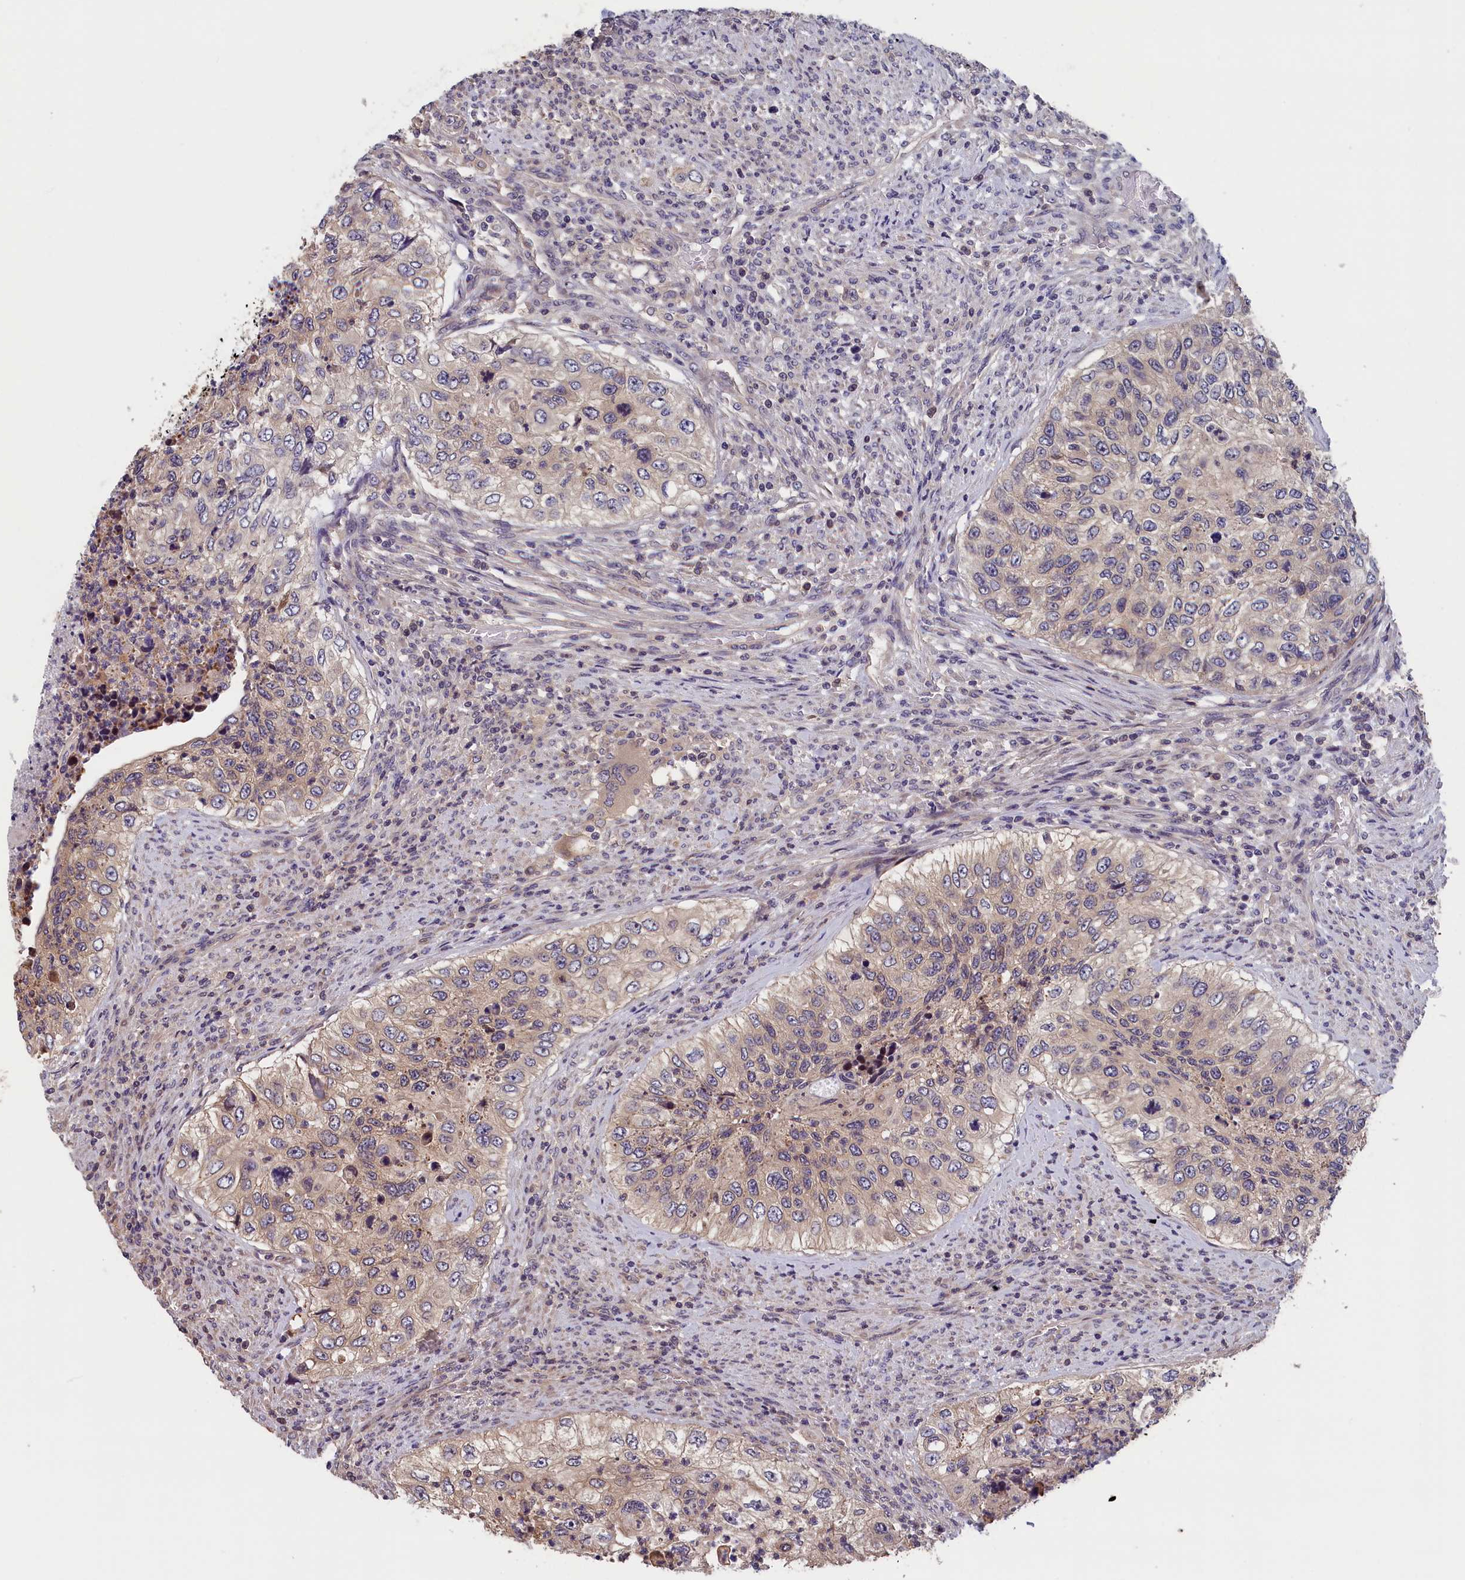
{"staining": {"intensity": "weak", "quantity": "25%-75%", "location": "cytoplasmic/membranous"}, "tissue": "urothelial cancer", "cell_type": "Tumor cells", "image_type": "cancer", "snomed": [{"axis": "morphology", "description": "Urothelial carcinoma, High grade"}, {"axis": "topography", "description": "Urinary bladder"}], "caption": "An image of human urothelial carcinoma (high-grade) stained for a protein exhibits weak cytoplasmic/membranous brown staining in tumor cells.", "gene": "TMEM116", "patient": {"sex": "female", "age": 60}}